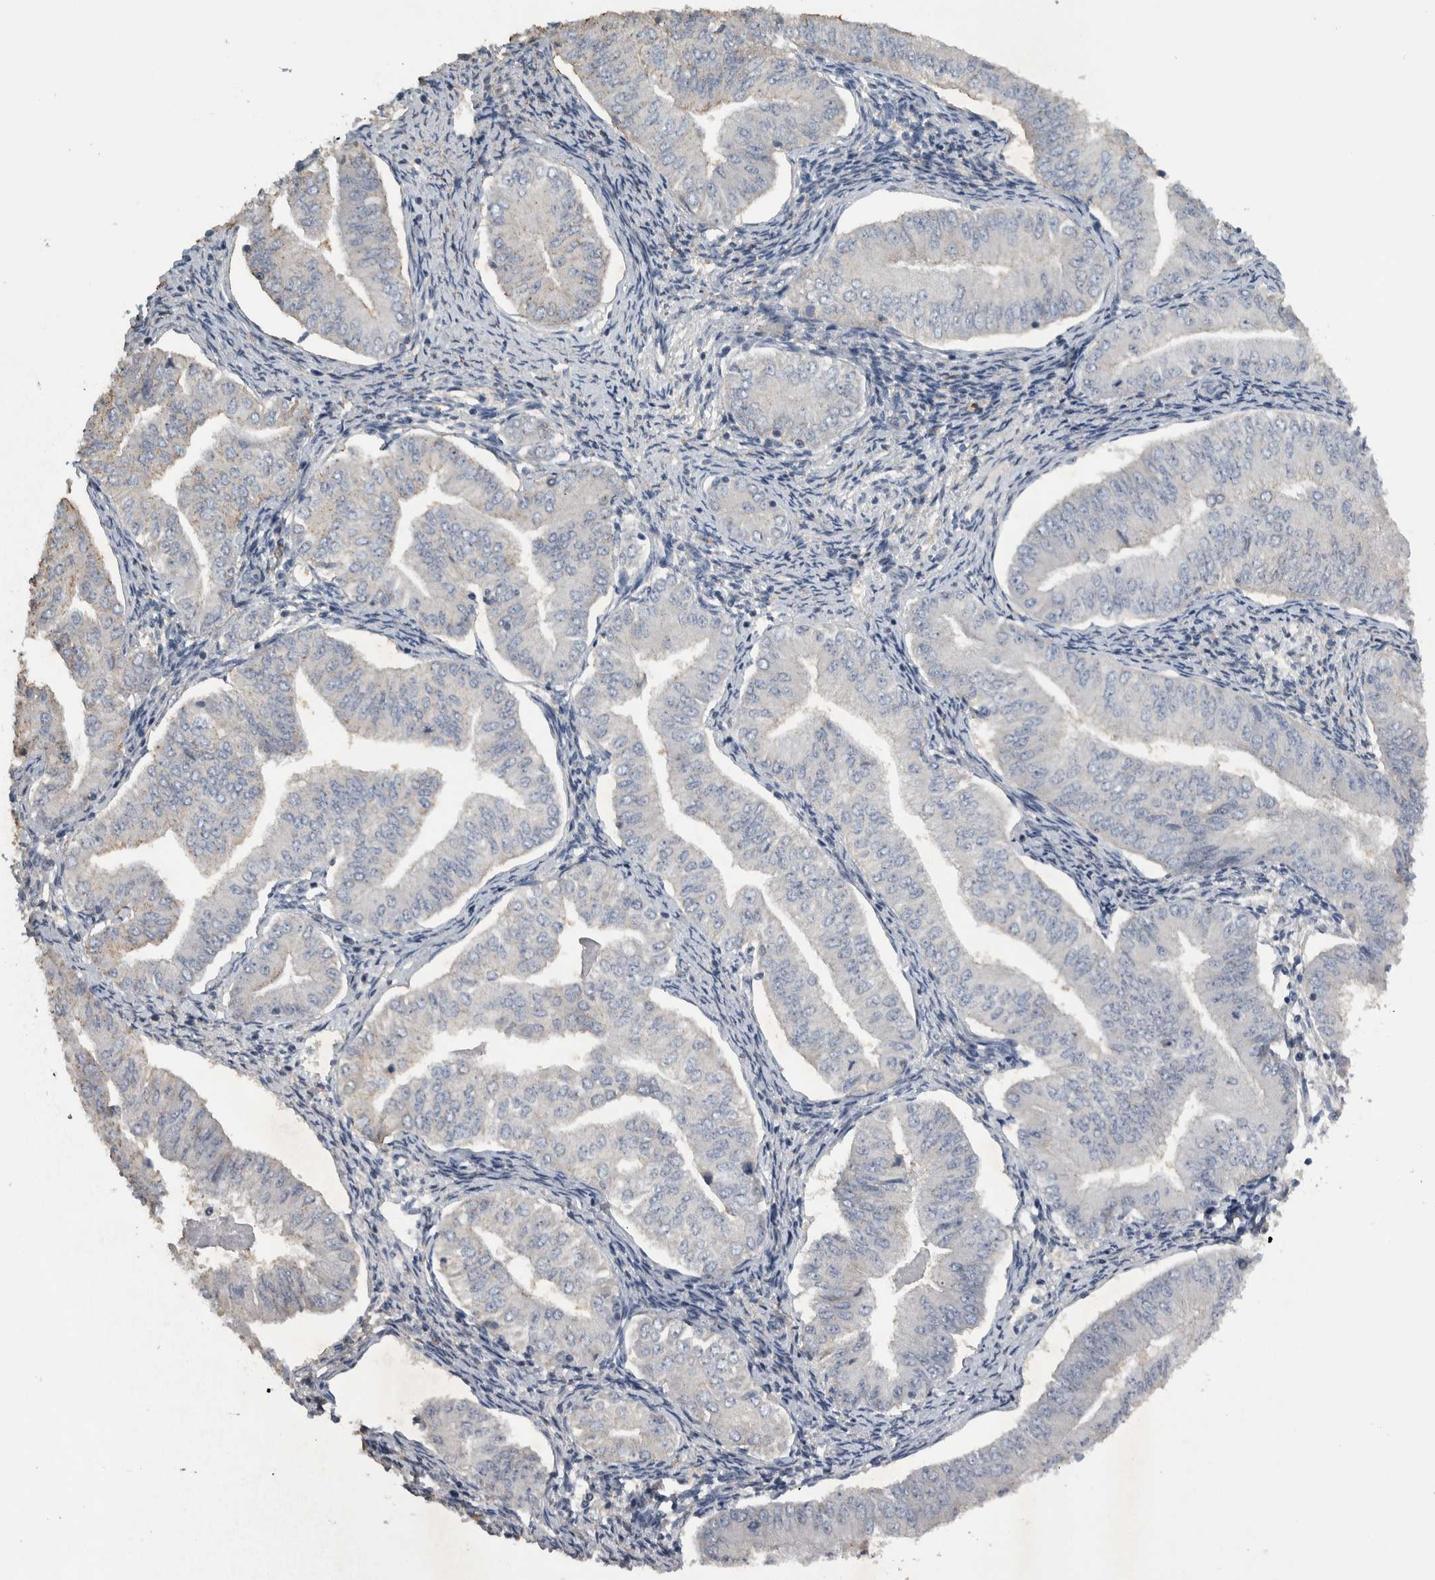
{"staining": {"intensity": "negative", "quantity": "none", "location": "none"}, "tissue": "endometrial cancer", "cell_type": "Tumor cells", "image_type": "cancer", "snomed": [{"axis": "morphology", "description": "Normal tissue, NOS"}, {"axis": "morphology", "description": "Adenocarcinoma, NOS"}, {"axis": "topography", "description": "Endometrium"}], "caption": "Image shows no protein expression in tumor cells of adenocarcinoma (endometrial) tissue. (IHC, brightfield microscopy, high magnification).", "gene": "NT5C2", "patient": {"sex": "female", "age": 53}}